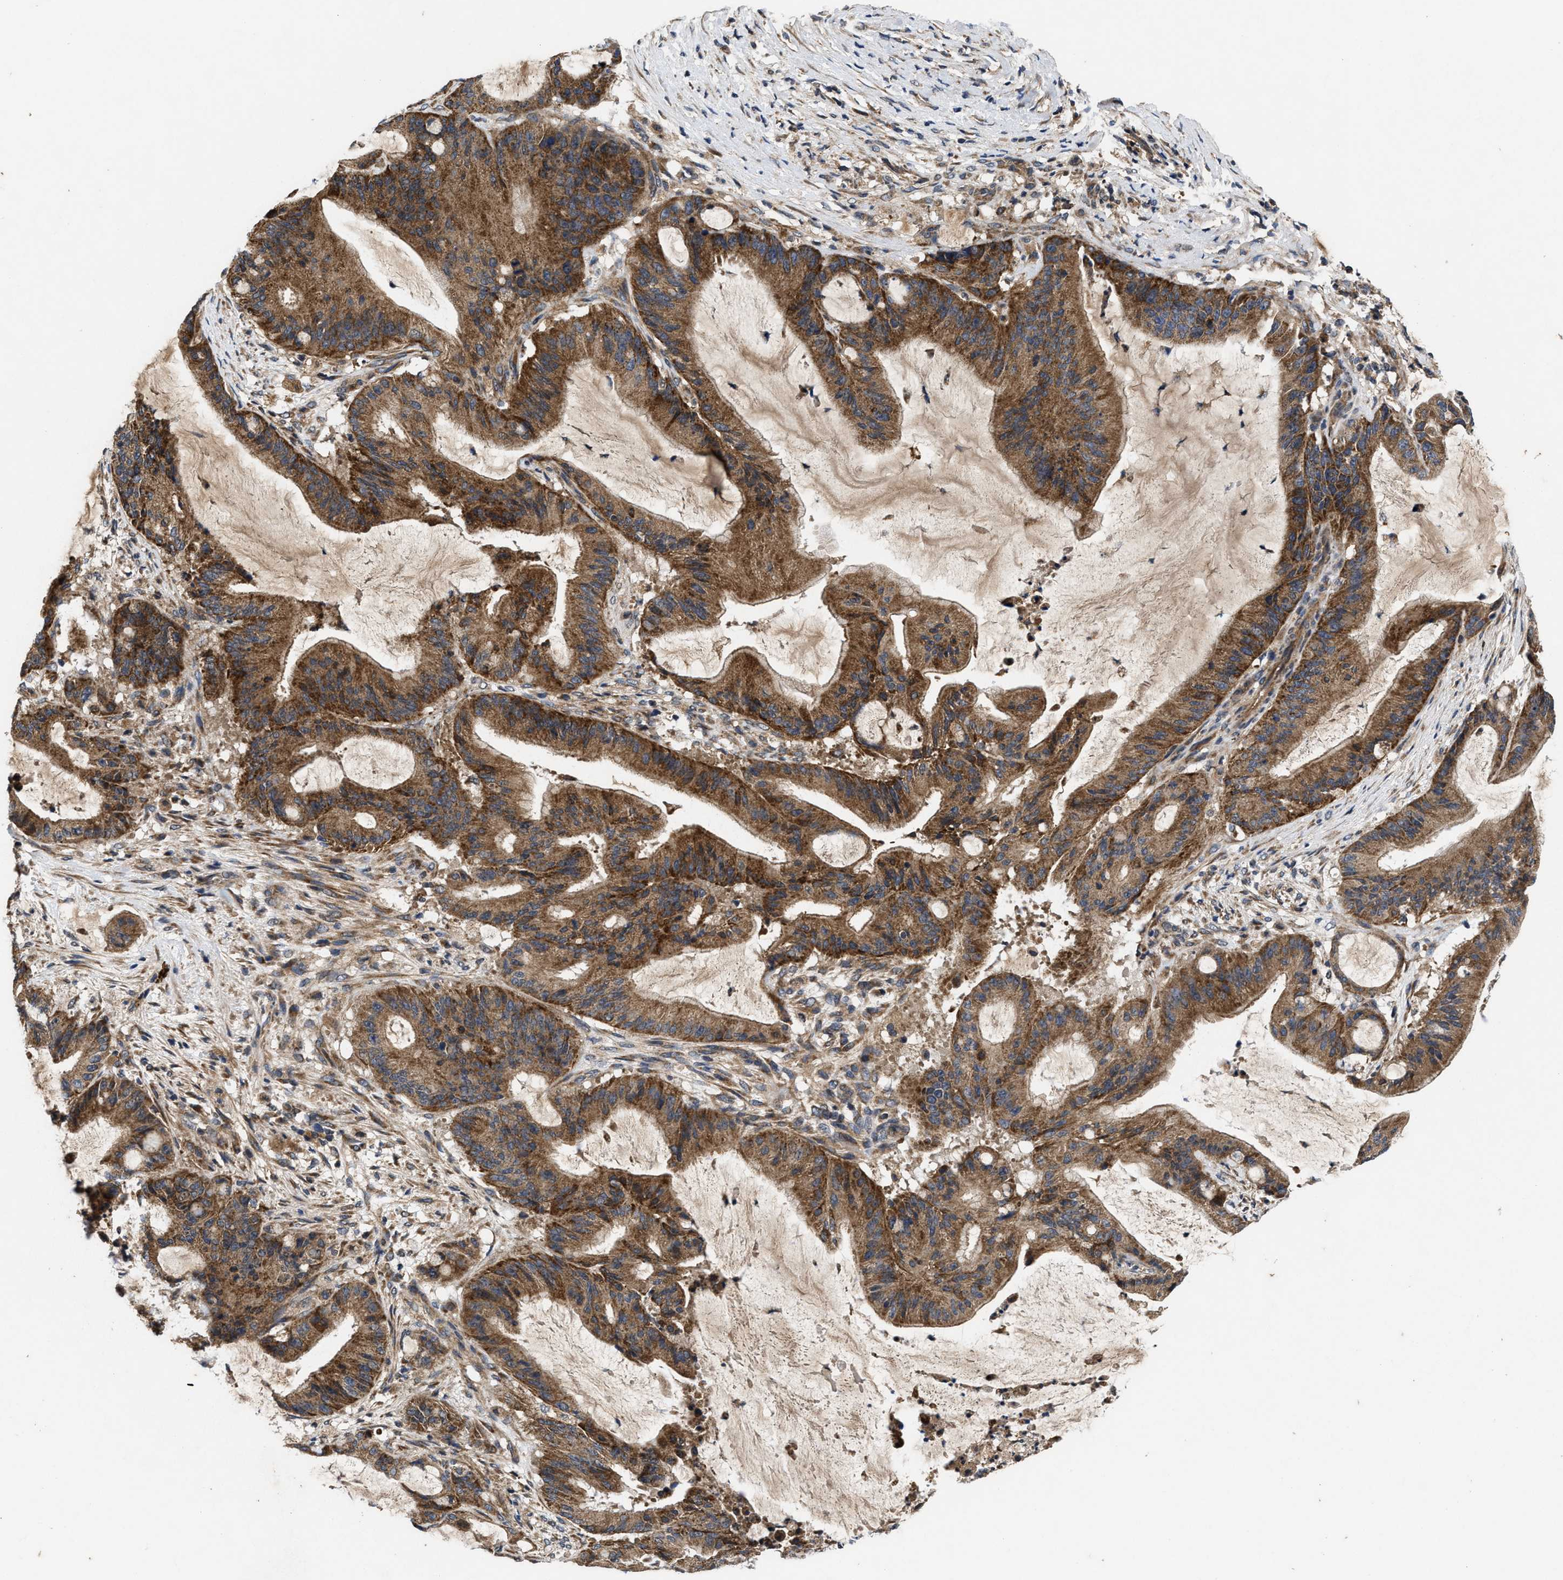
{"staining": {"intensity": "moderate", "quantity": ">75%", "location": "cytoplasmic/membranous"}, "tissue": "liver cancer", "cell_type": "Tumor cells", "image_type": "cancer", "snomed": [{"axis": "morphology", "description": "Normal tissue, NOS"}, {"axis": "morphology", "description": "Cholangiocarcinoma"}, {"axis": "topography", "description": "Liver"}, {"axis": "topography", "description": "Peripheral nerve tissue"}], "caption": "Liver cancer tissue shows moderate cytoplasmic/membranous positivity in approximately >75% of tumor cells", "gene": "EFNA4", "patient": {"sex": "female", "age": 73}}